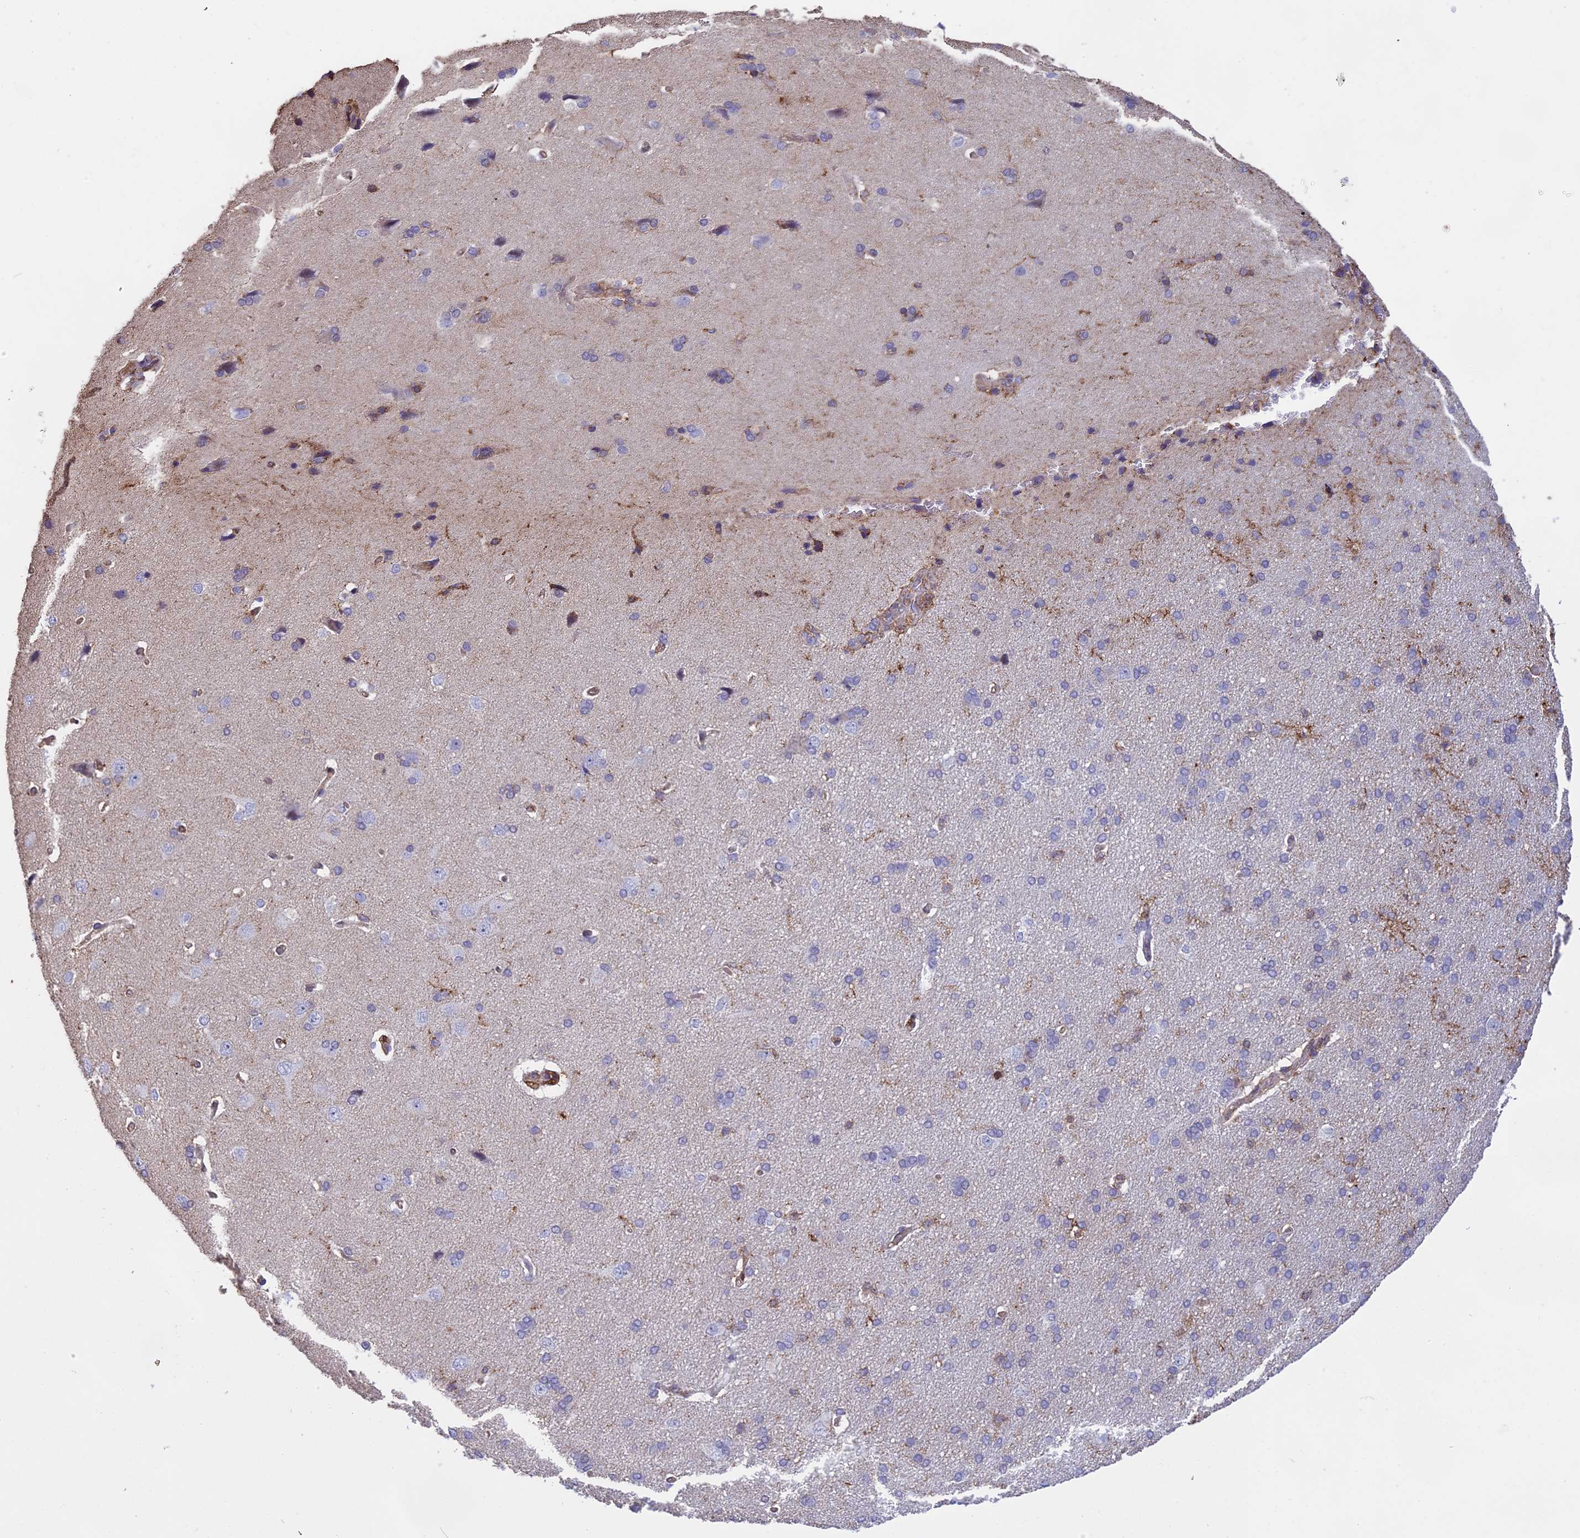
{"staining": {"intensity": "negative", "quantity": "none", "location": "none"}, "tissue": "cerebral cortex", "cell_type": "Endothelial cells", "image_type": "normal", "snomed": [{"axis": "morphology", "description": "Normal tissue, NOS"}, {"axis": "topography", "description": "Cerebral cortex"}], "caption": "The micrograph shows no staining of endothelial cells in benign cerebral cortex.", "gene": "TMEM255B", "patient": {"sex": "male", "age": 62}}